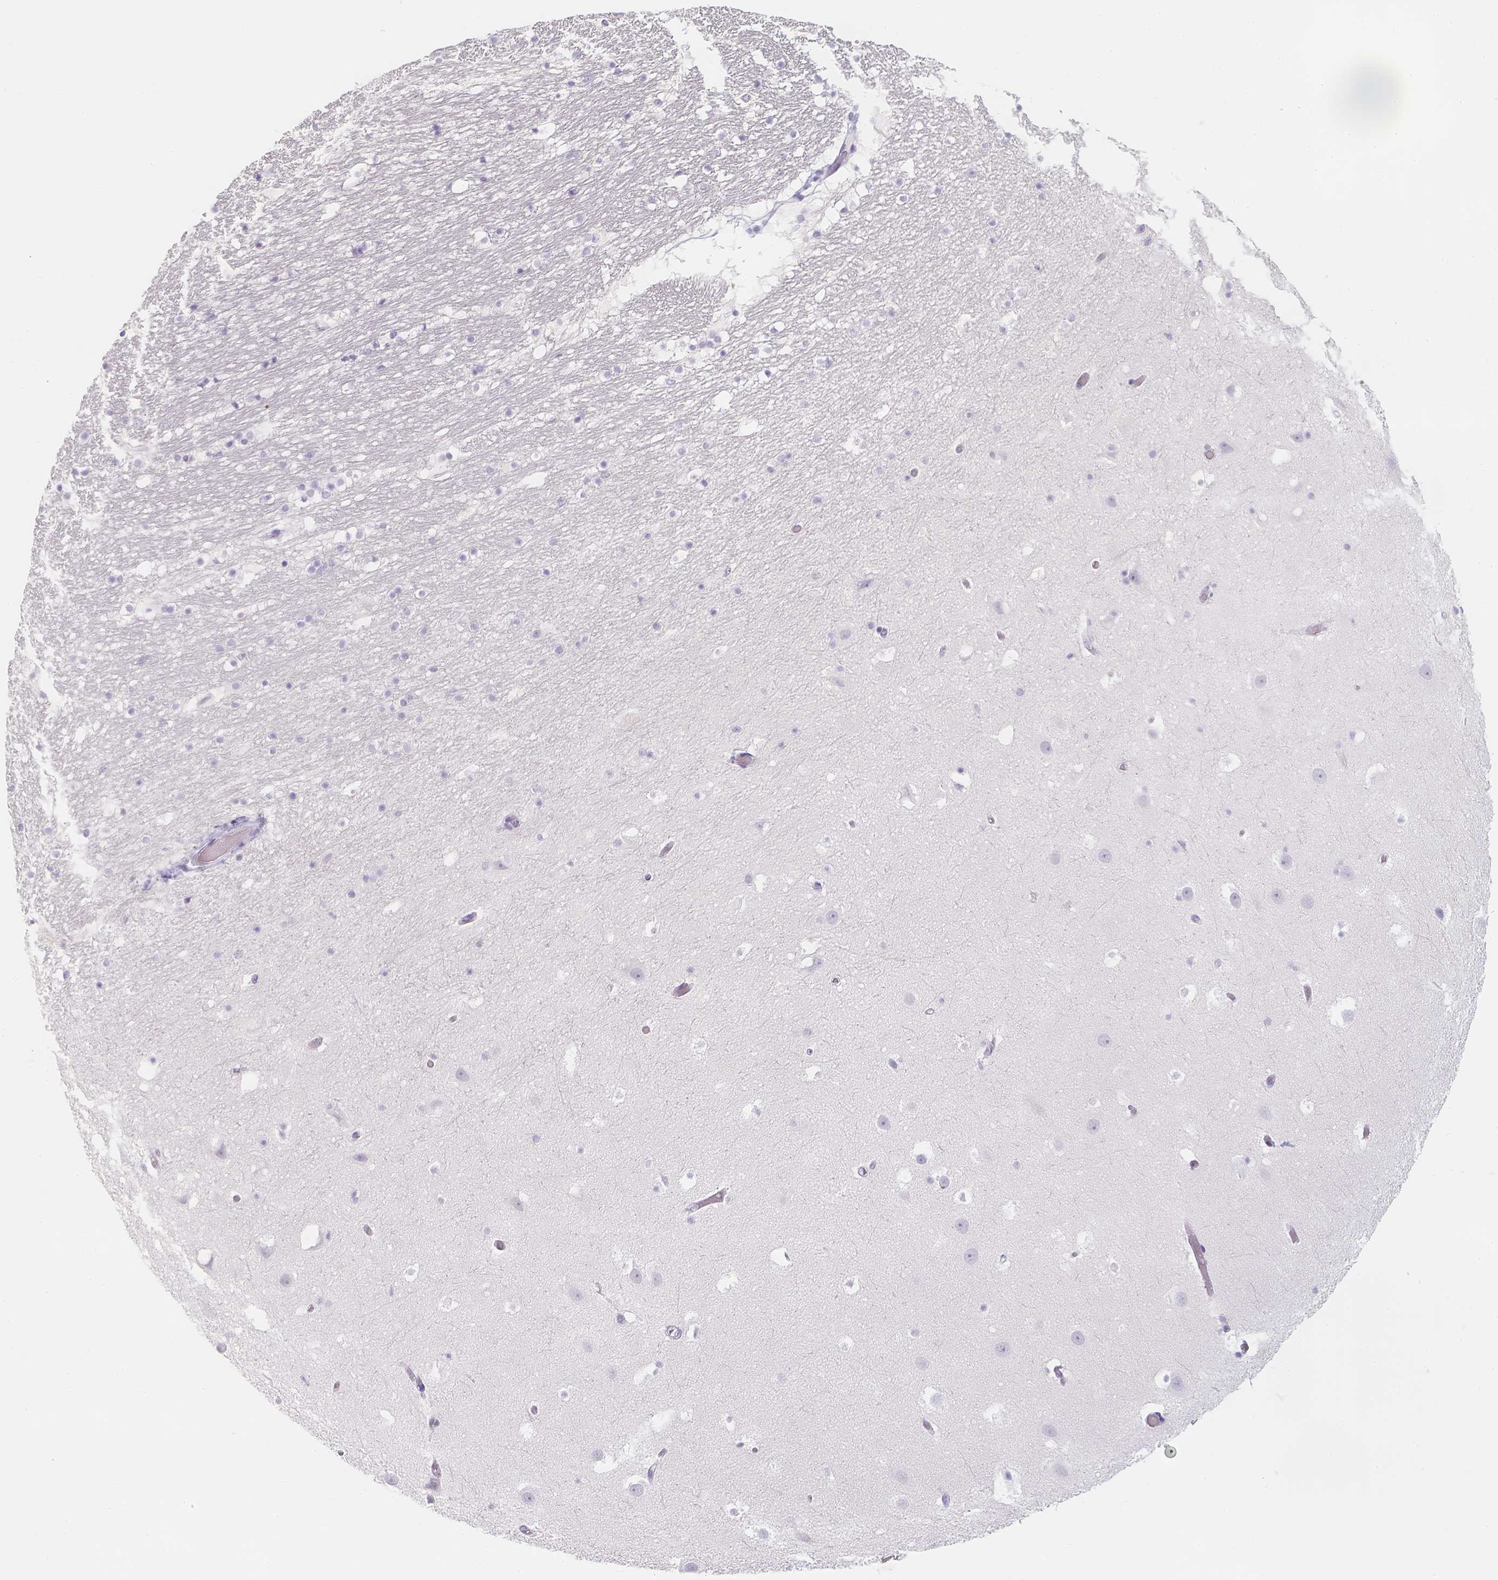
{"staining": {"intensity": "negative", "quantity": "none", "location": "none"}, "tissue": "hippocampus", "cell_type": "Glial cells", "image_type": "normal", "snomed": [{"axis": "morphology", "description": "Normal tissue, NOS"}, {"axis": "topography", "description": "Hippocampus"}], "caption": "Hippocampus stained for a protein using immunohistochemistry (IHC) demonstrates no staining glial cells.", "gene": "SLC18A1", "patient": {"sex": "male", "age": 26}}